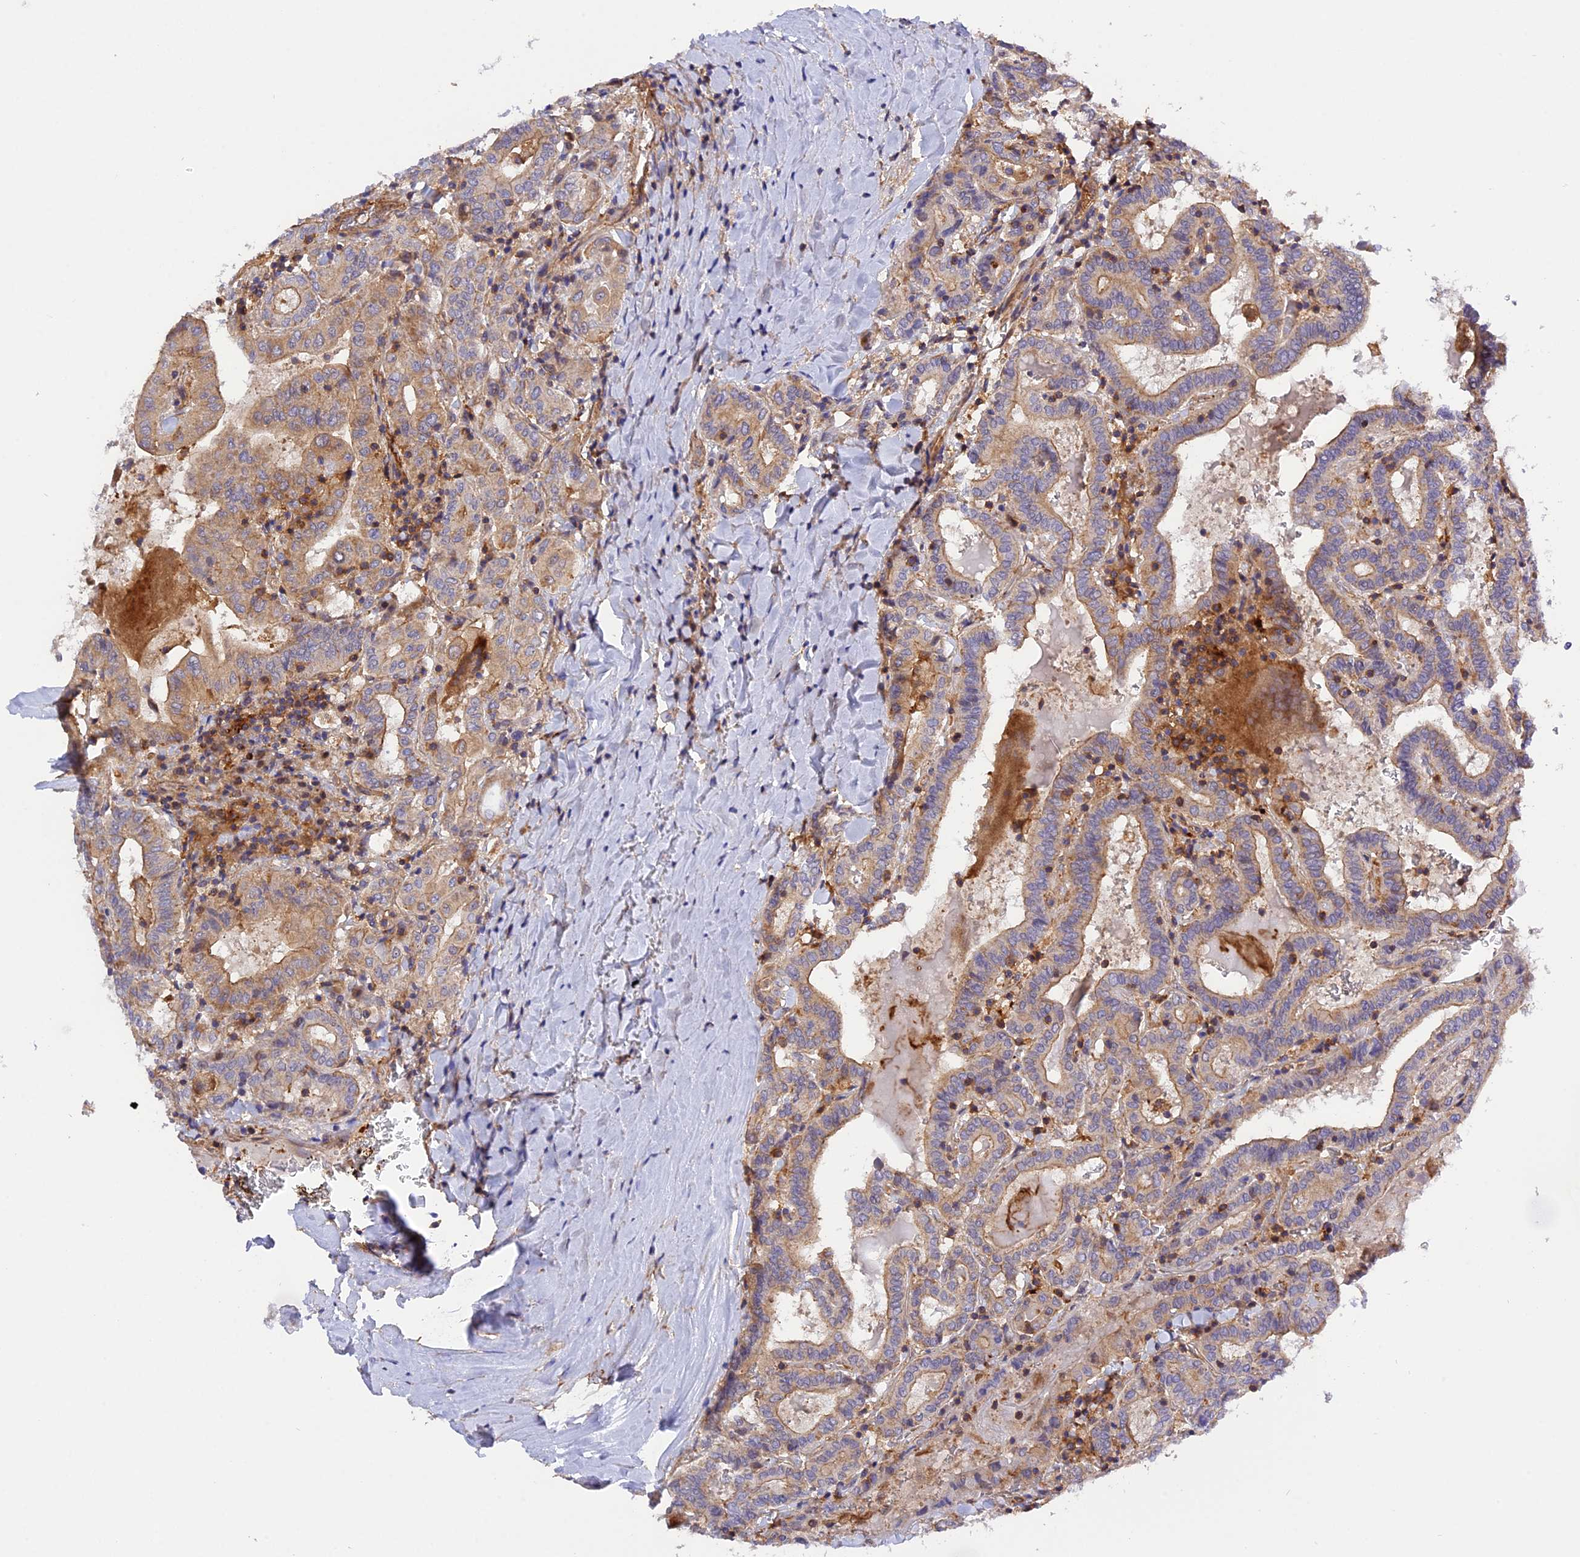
{"staining": {"intensity": "weak", "quantity": "25%-75%", "location": "cytoplasmic/membranous"}, "tissue": "thyroid cancer", "cell_type": "Tumor cells", "image_type": "cancer", "snomed": [{"axis": "morphology", "description": "Papillary adenocarcinoma, NOS"}, {"axis": "topography", "description": "Thyroid gland"}], "caption": "An image showing weak cytoplasmic/membranous positivity in approximately 25%-75% of tumor cells in thyroid papillary adenocarcinoma, as visualized by brown immunohistochemical staining.", "gene": "C5orf22", "patient": {"sex": "female", "age": 72}}